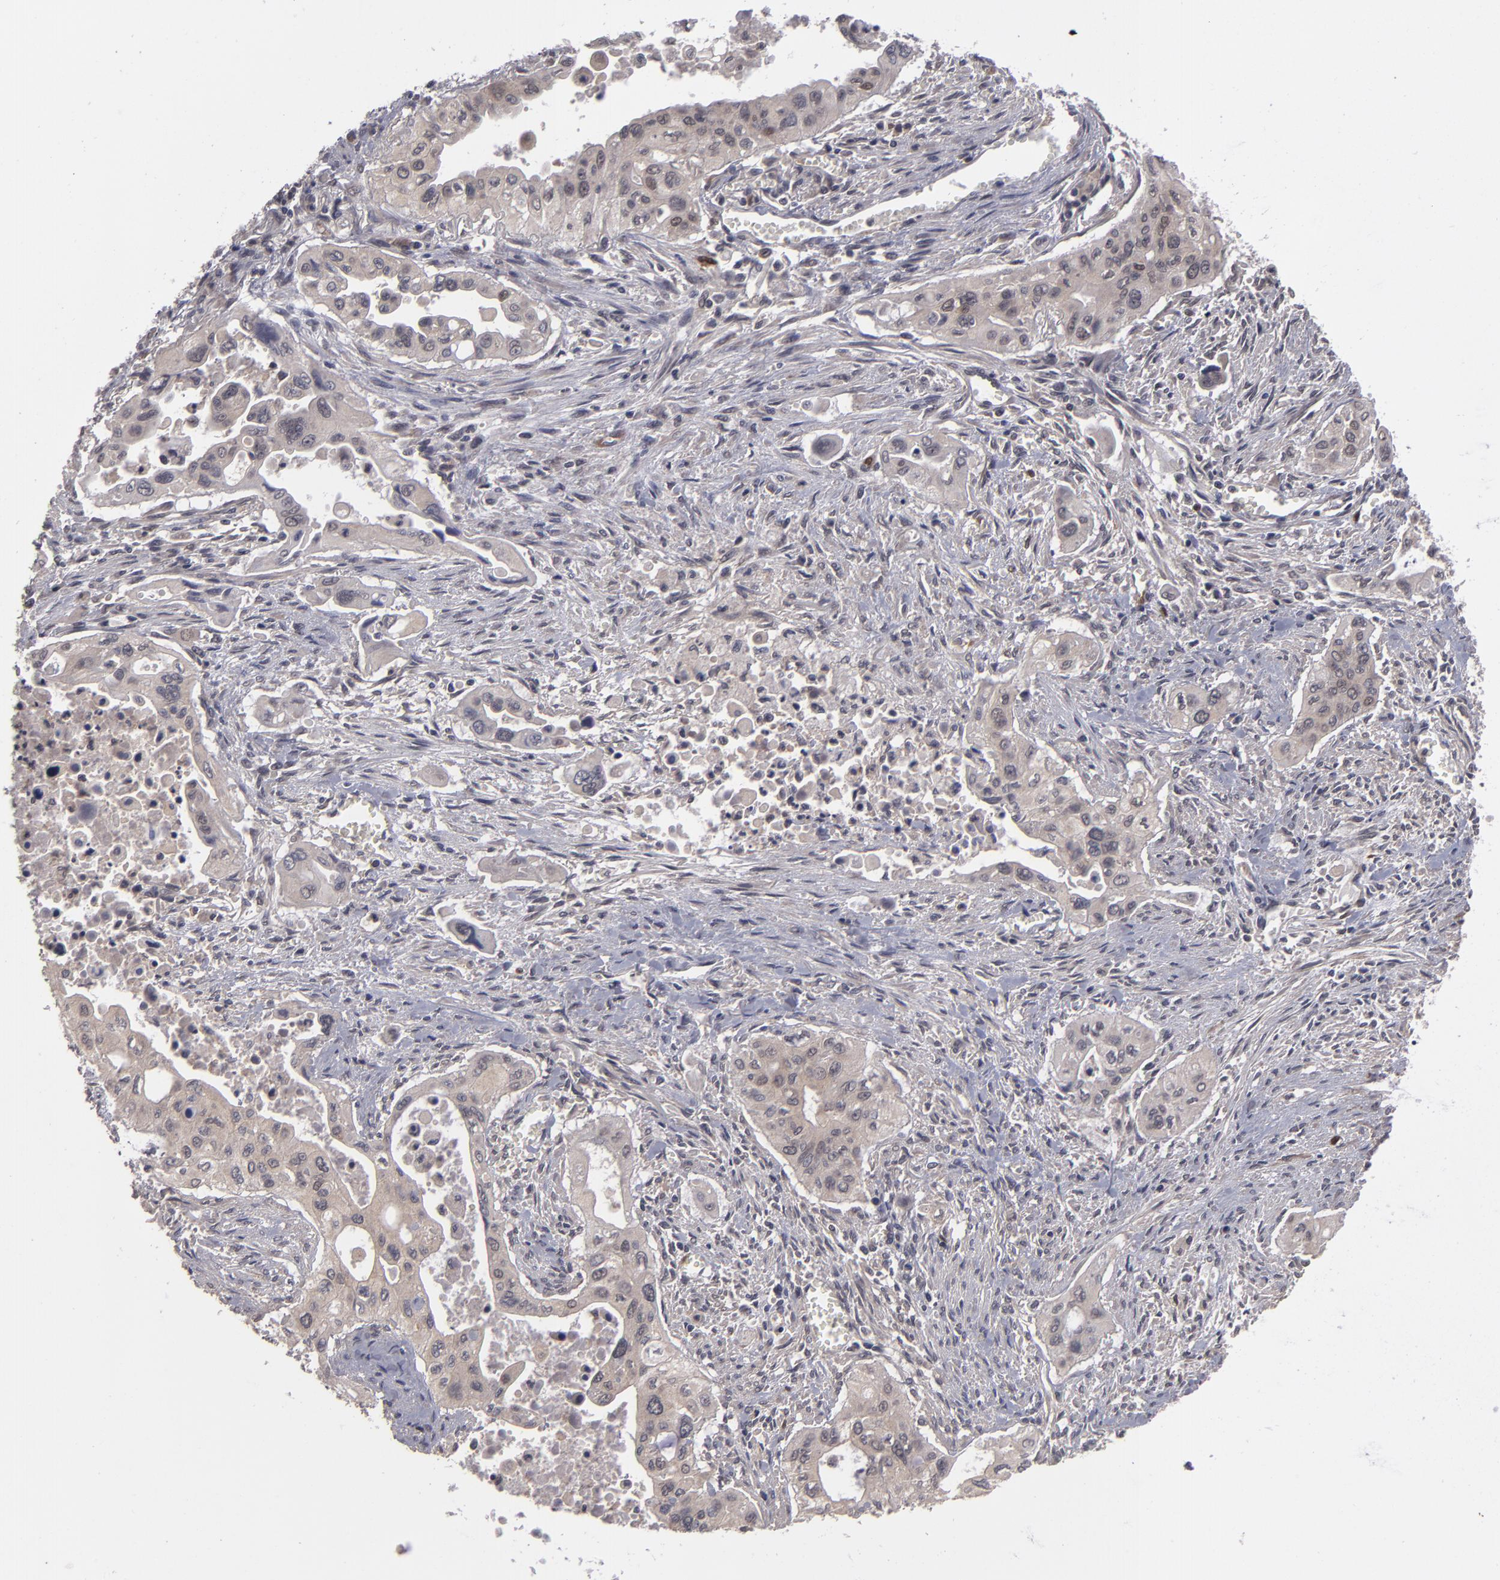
{"staining": {"intensity": "moderate", "quantity": ">75%", "location": "cytoplasmic/membranous"}, "tissue": "pancreatic cancer", "cell_type": "Tumor cells", "image_type": "cancer", "snomed": [{"axis": "morphology", "description": "Adenocarcinoma, NOS"}, {"axis": "topography", "description": "Pancreas"}], "caption": "A high-resolution image shows immunohistochemistry staining of pancreatic cancer, which displays moderate cytoplasmic/membranous positivity in approximately >75% of tumor cells.", "gene": "TYMS", "patient": {"sex": "male", "age": 77}}